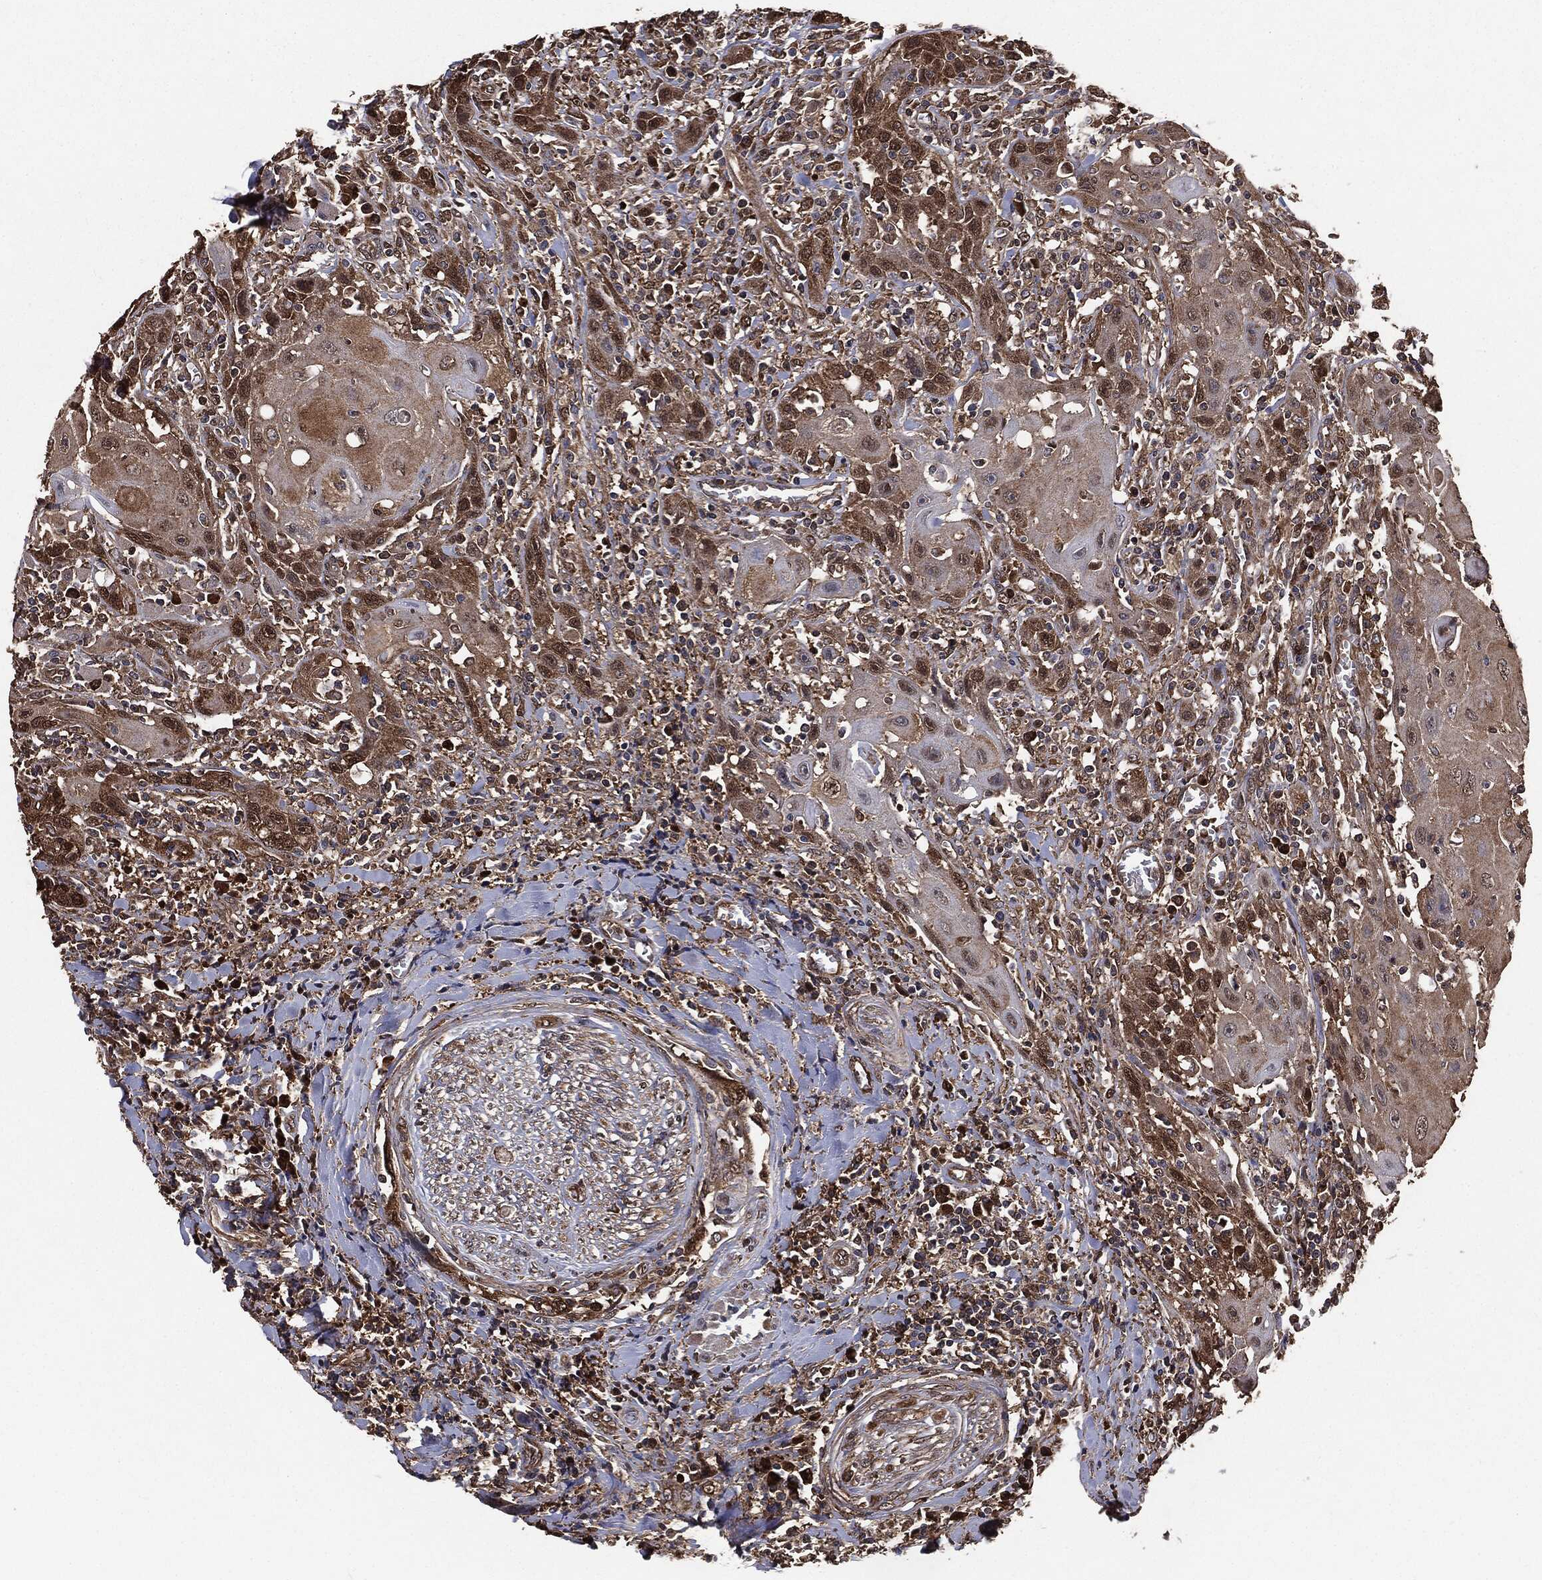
{"staining": {"intensity": "moderate", "quantity": ">75%", "location": "cytoplasmic/membranous"}, "tissue": "head and neck cancer", "cell_type": "Tumor cells", "image_type": "cancer", "snomed": [{"axis": "morphology", "description": "Normal tissue, NOS"}, {"axis": "morphology", "description": "Squamous cell carcinoma, NOS"}, {"axis": "topography", "description": "Oral tissue"}, {"axis": "topography", "description": "Head-Neck"}], "caption": "This is a micrograph of immunohistochemistry (IHC) staining of squamous cell carcinoma (head and neck), which shows moderate expression in the cytoplasmic/membranous of tumor cells.", "gene": "NME1", "patient": {"sex": "male", "age": 71}}